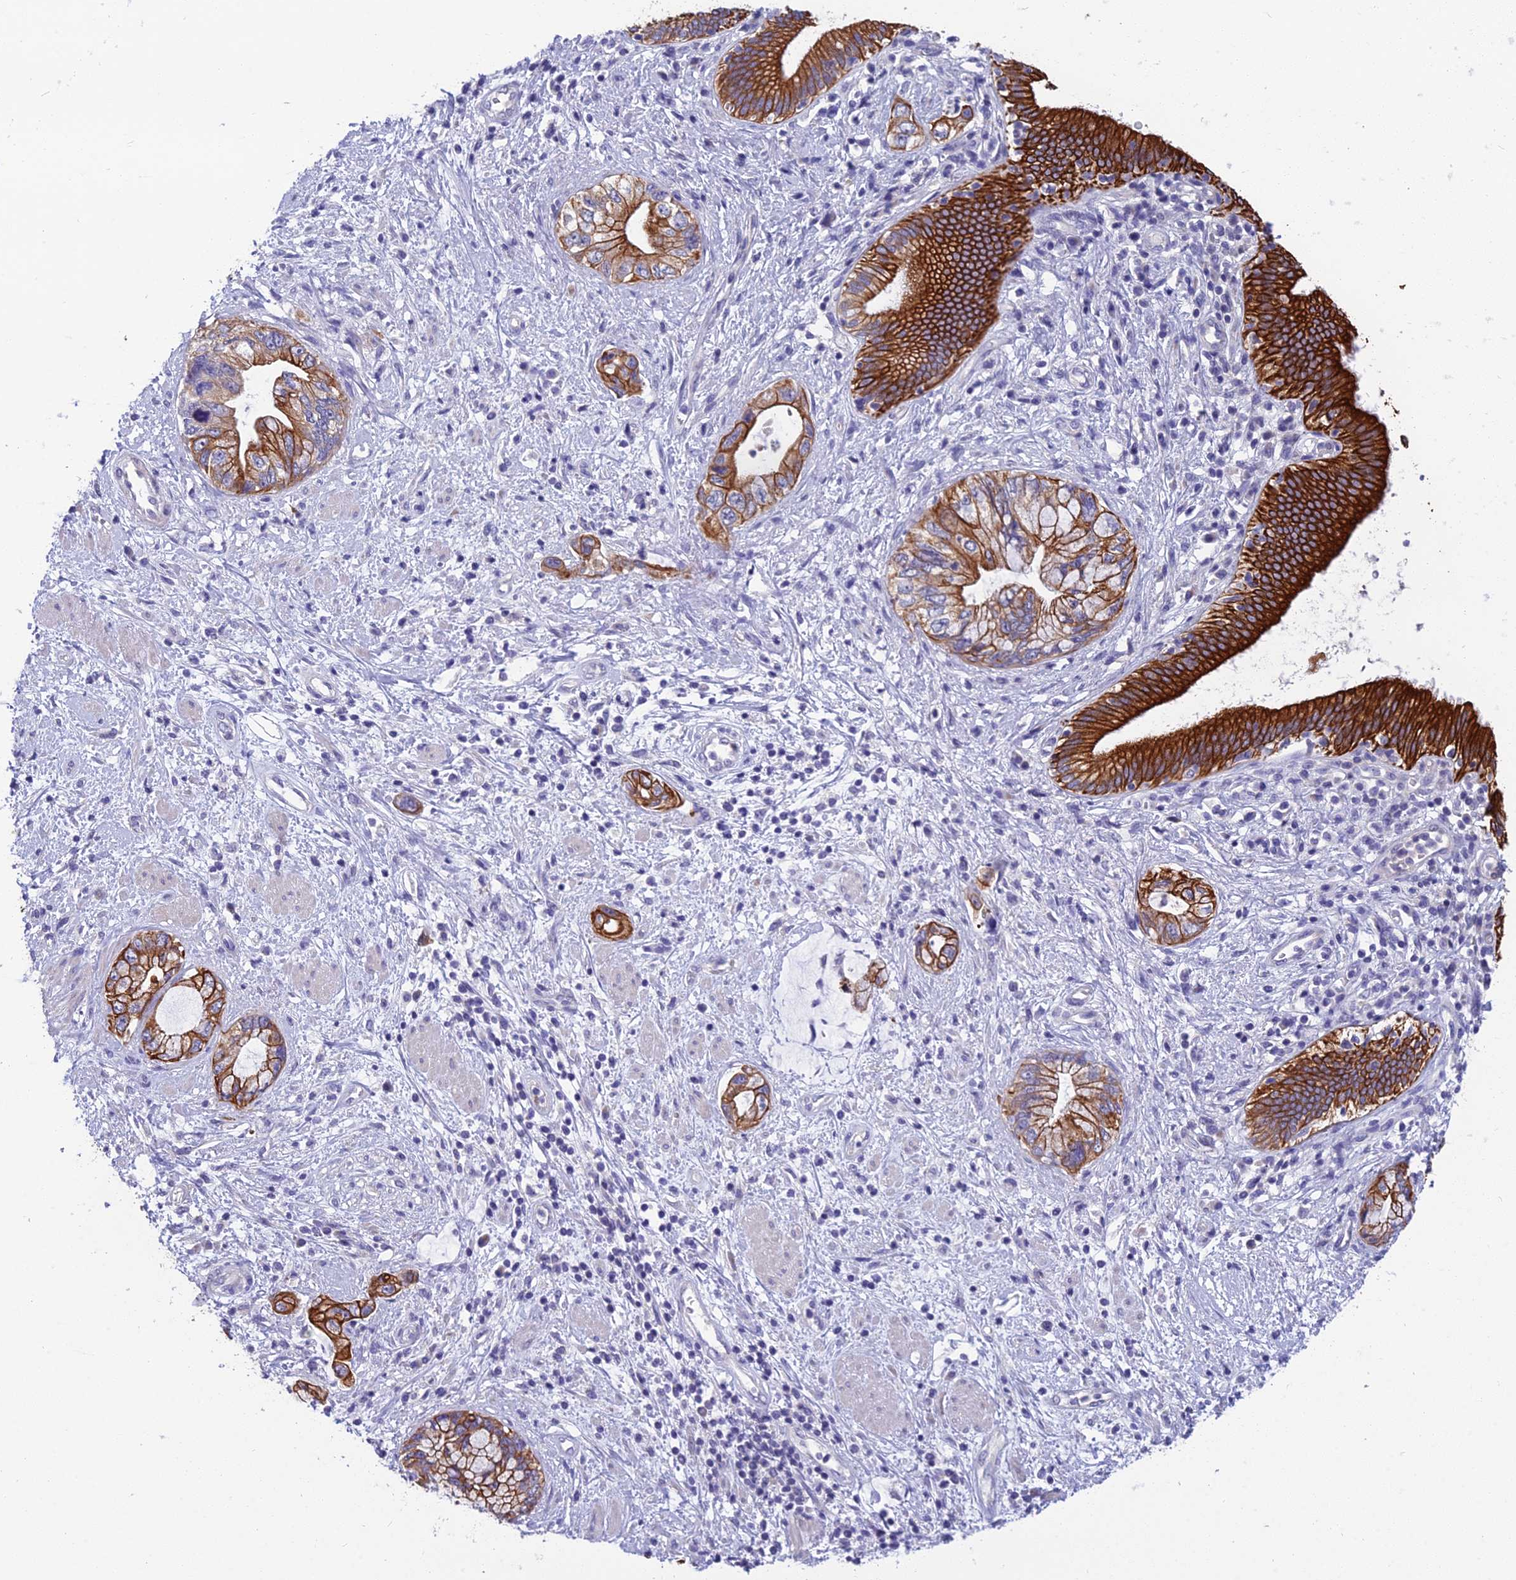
{"staining": {"intensity": "strong", "quantity": ">75%", "location": "cytoplasmic/membranous"}, "tissue": "pancreatic cancer", "cell_type": "Tumor cells", "image_type": "cancer", "snomed": [{"axis": "morphology", "description": "Adenocarcinoma, NOS"}, {"axis": "topography", "description": "Pancreas"}], "caption": "Tumor cells reveal high levels of strong cytoplasmic/membranous positivity in about >75% of cells in human pancreatic cancer (adenocarcinoma).", "gene": "RBM41", "patient": {"sex": "female", "age": 73}}